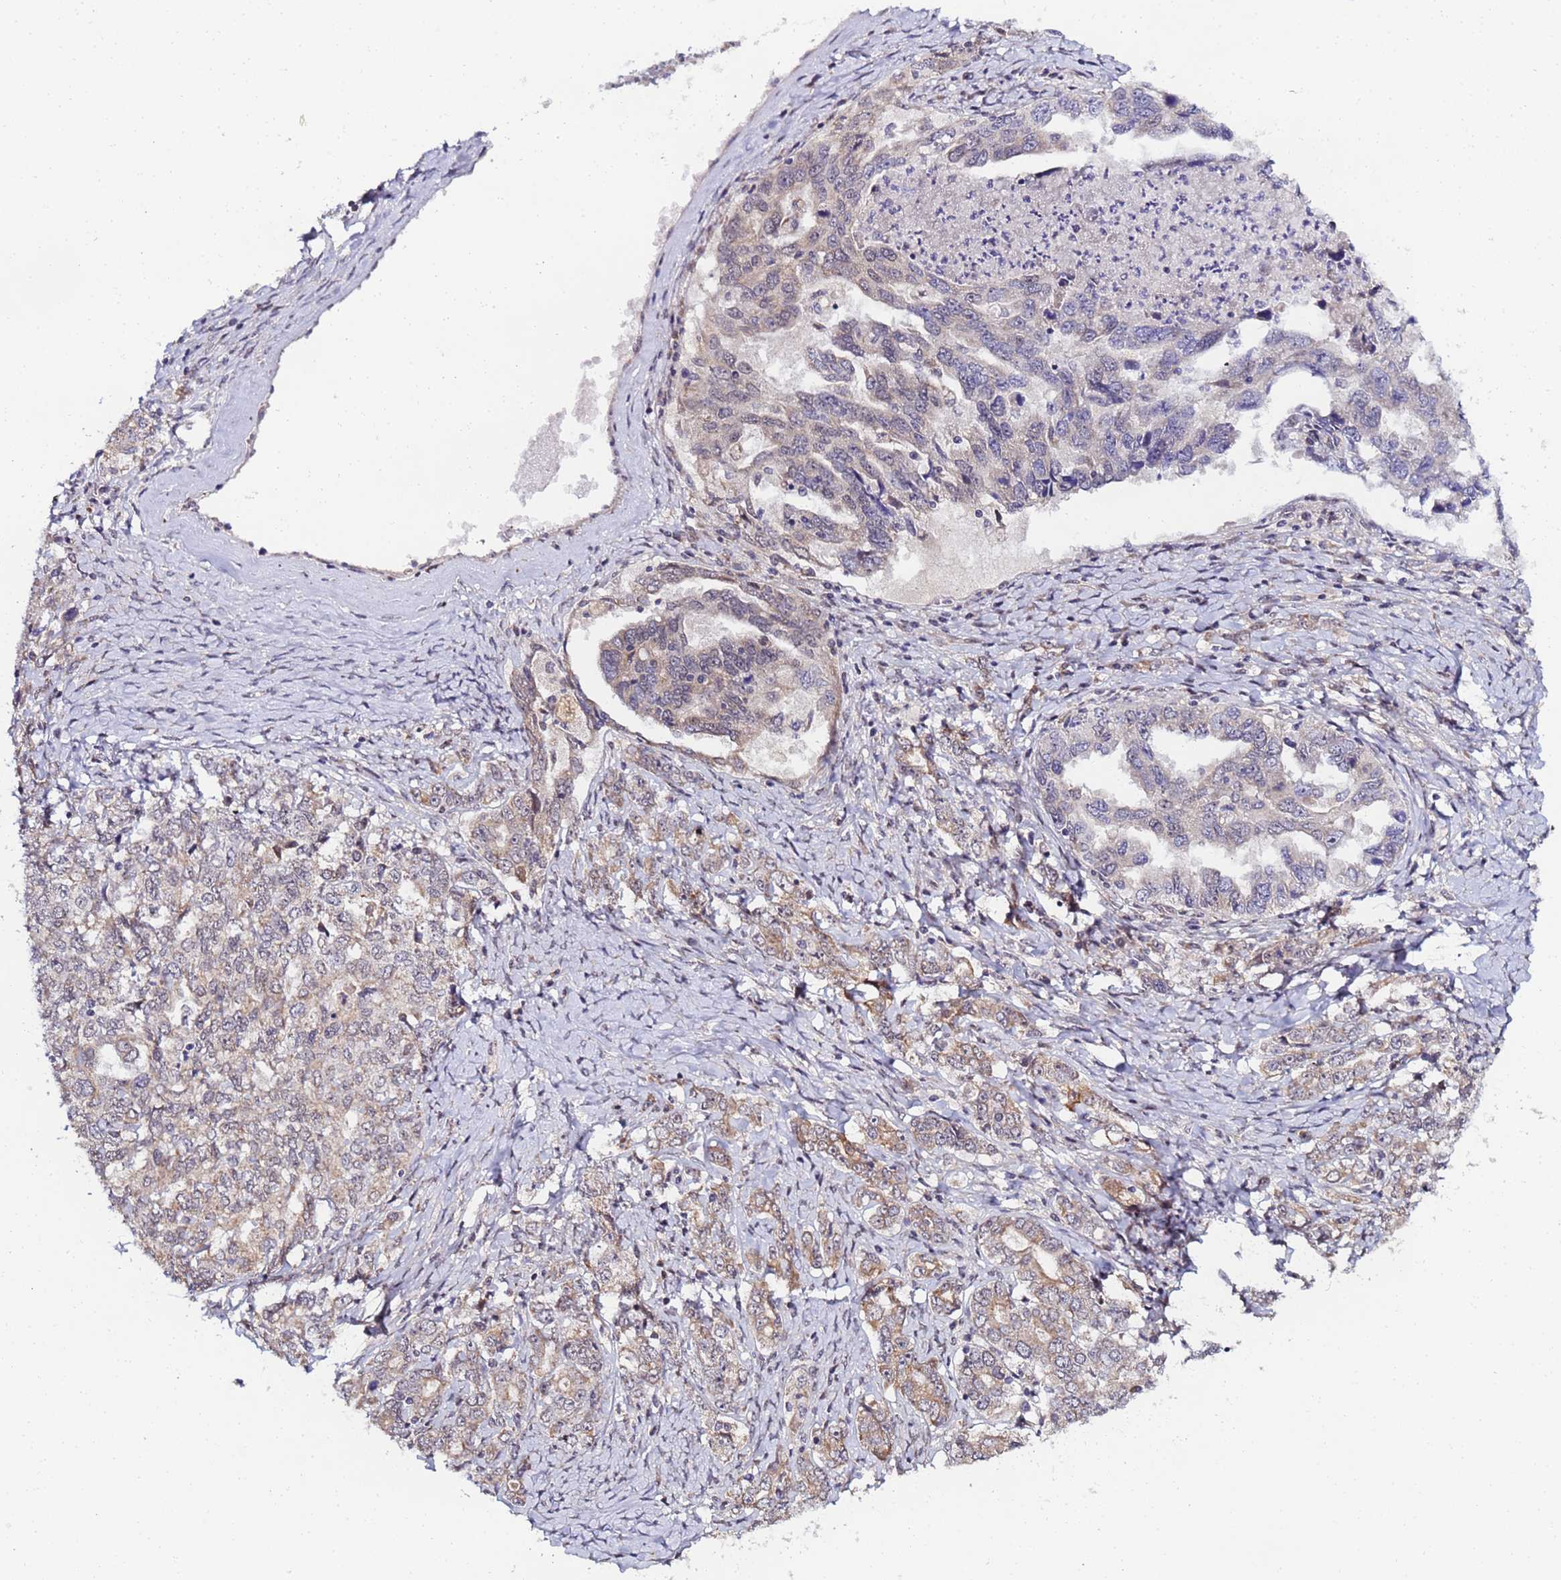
{"staining": {"intensity": "moderate", "quantity": "<25%", "location": "cytoplasmic/membranous"}, "tissue": "ovarian cancer", "cell_type": "Tumor cells", "image_type": "cancer", "snomed": [{"axis": "morphology", "description": "Carcinoma, endometroid"}, {"axis": "topography", "description": "Ovary"}], "caption": "Immunohistochemistry (IHC) (DAB) staining of human endometroid carcinoma (ovarian) displays moderate cytoplasmic/membranous protein positivity in approximately <25% of tumor cells. The protein is shown in brown color, while the nuclei are stained blue.", "gene": "RAPGEF3", "patient": {"sex": "female", "age": 62}}